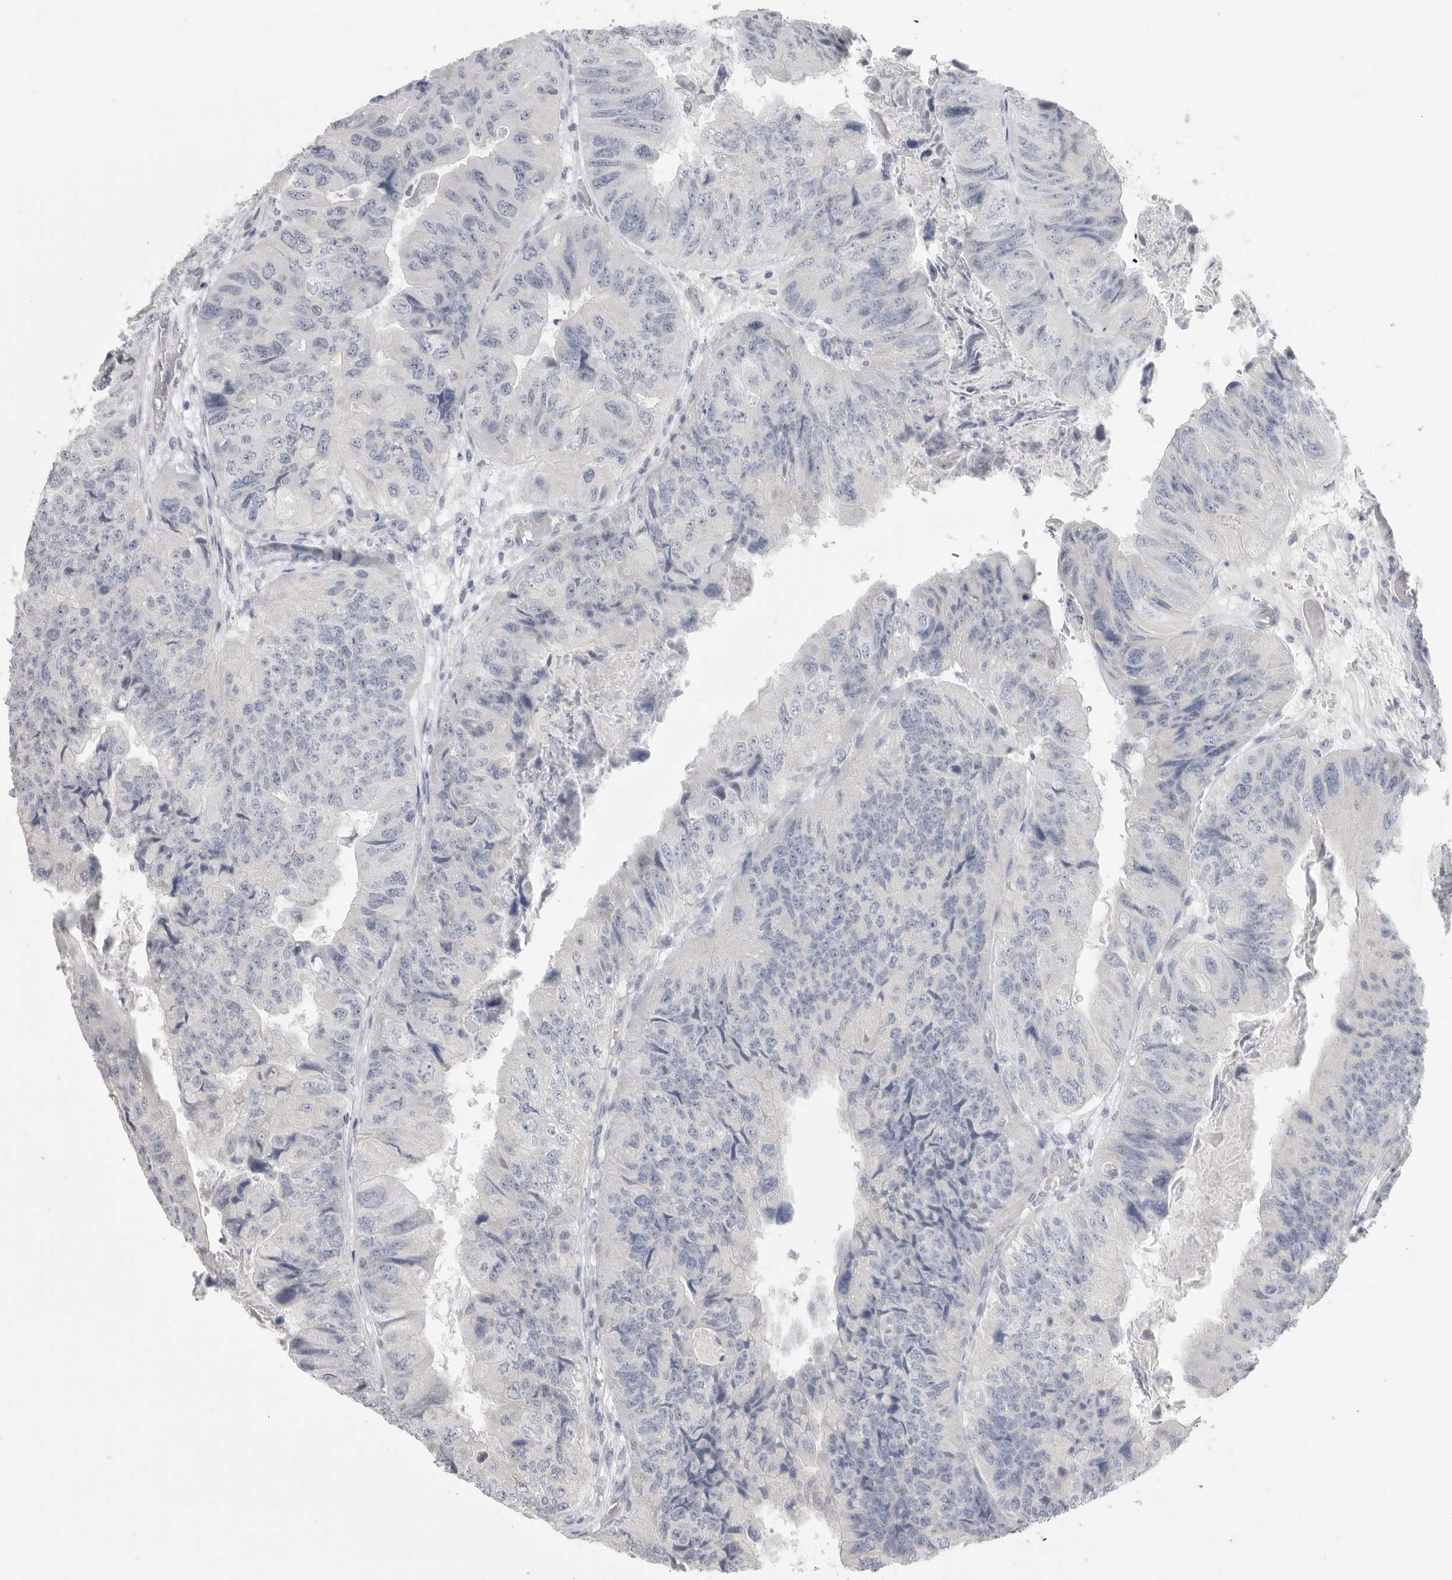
{"staining": {"intensity": "negative", "quantity": "none", "location": "none"}, "tissue": "colorectal cancer", "cell_type": "Tumor cells", "image_type": "cancer", "snomed": [{"axis": "morphology", "description": "Adenocarcinoma, NOS"}, {"axis": "topography", "description": "Rectum"}], "caption": "Tumor cells are negative for brown protein staining in colorectal cancer (adenocarcinoma).", "gene": "XIRP1", "patient": {"sex": "male", "age": 63}}